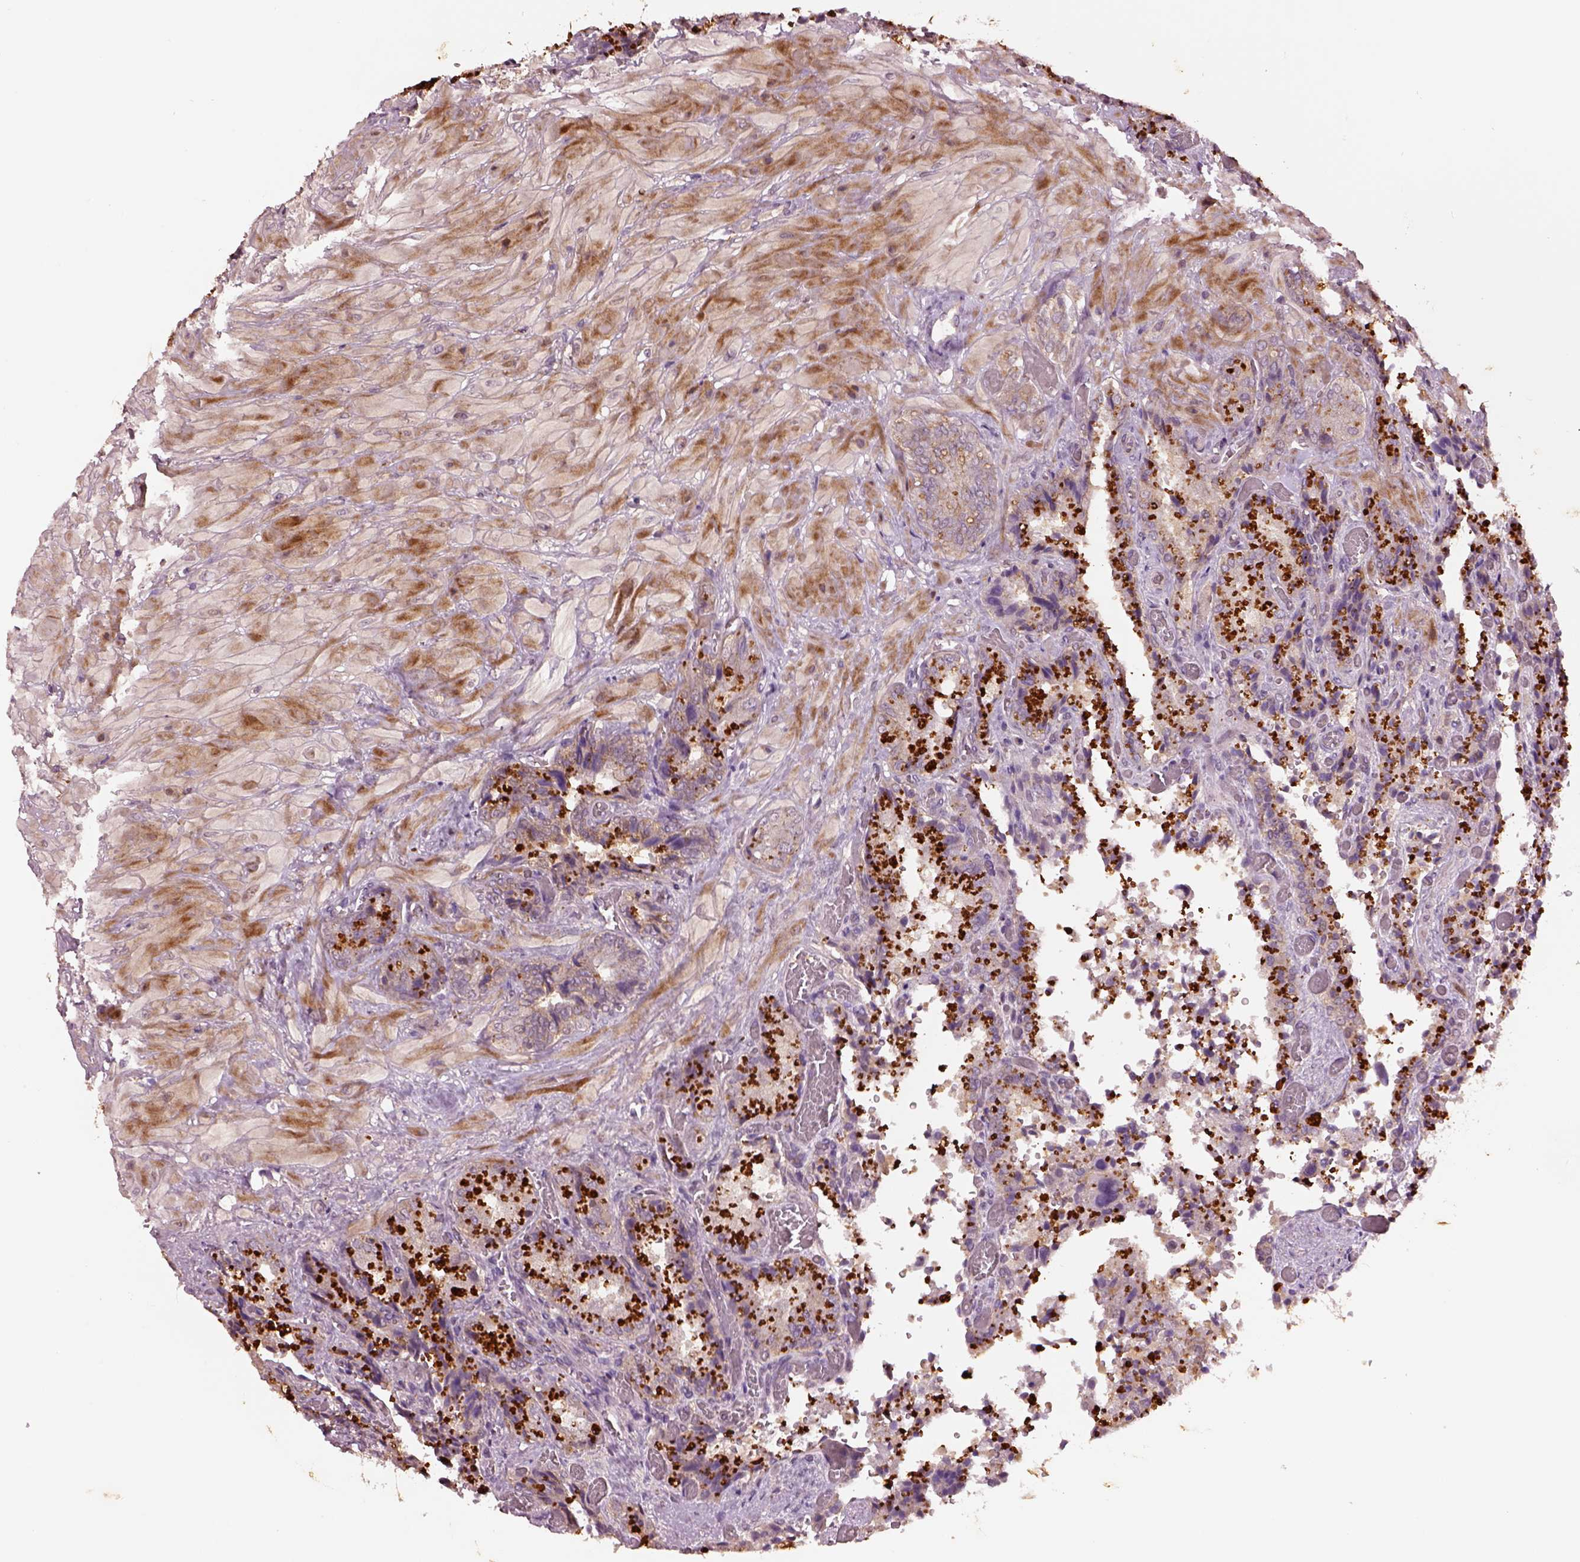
{"staining": {"intensity": "negative", "quantity": "none", "location": "none"}, "tissue": "seminal vesicle", "cell_type": "Glandular cells", "image_type": "normal", "snomed": [{"axis": "morphology", "description": "Normal tissue, NOS"}, {"axis": "topography", "description": "Seminal veicle"}], "caption": "This is an immunohistochemistry image of normal human seminal vesicle. There is no positivity in glandular cells.", "gene": "MTHFS", "patient": {"sex": "male", "age": 57}}